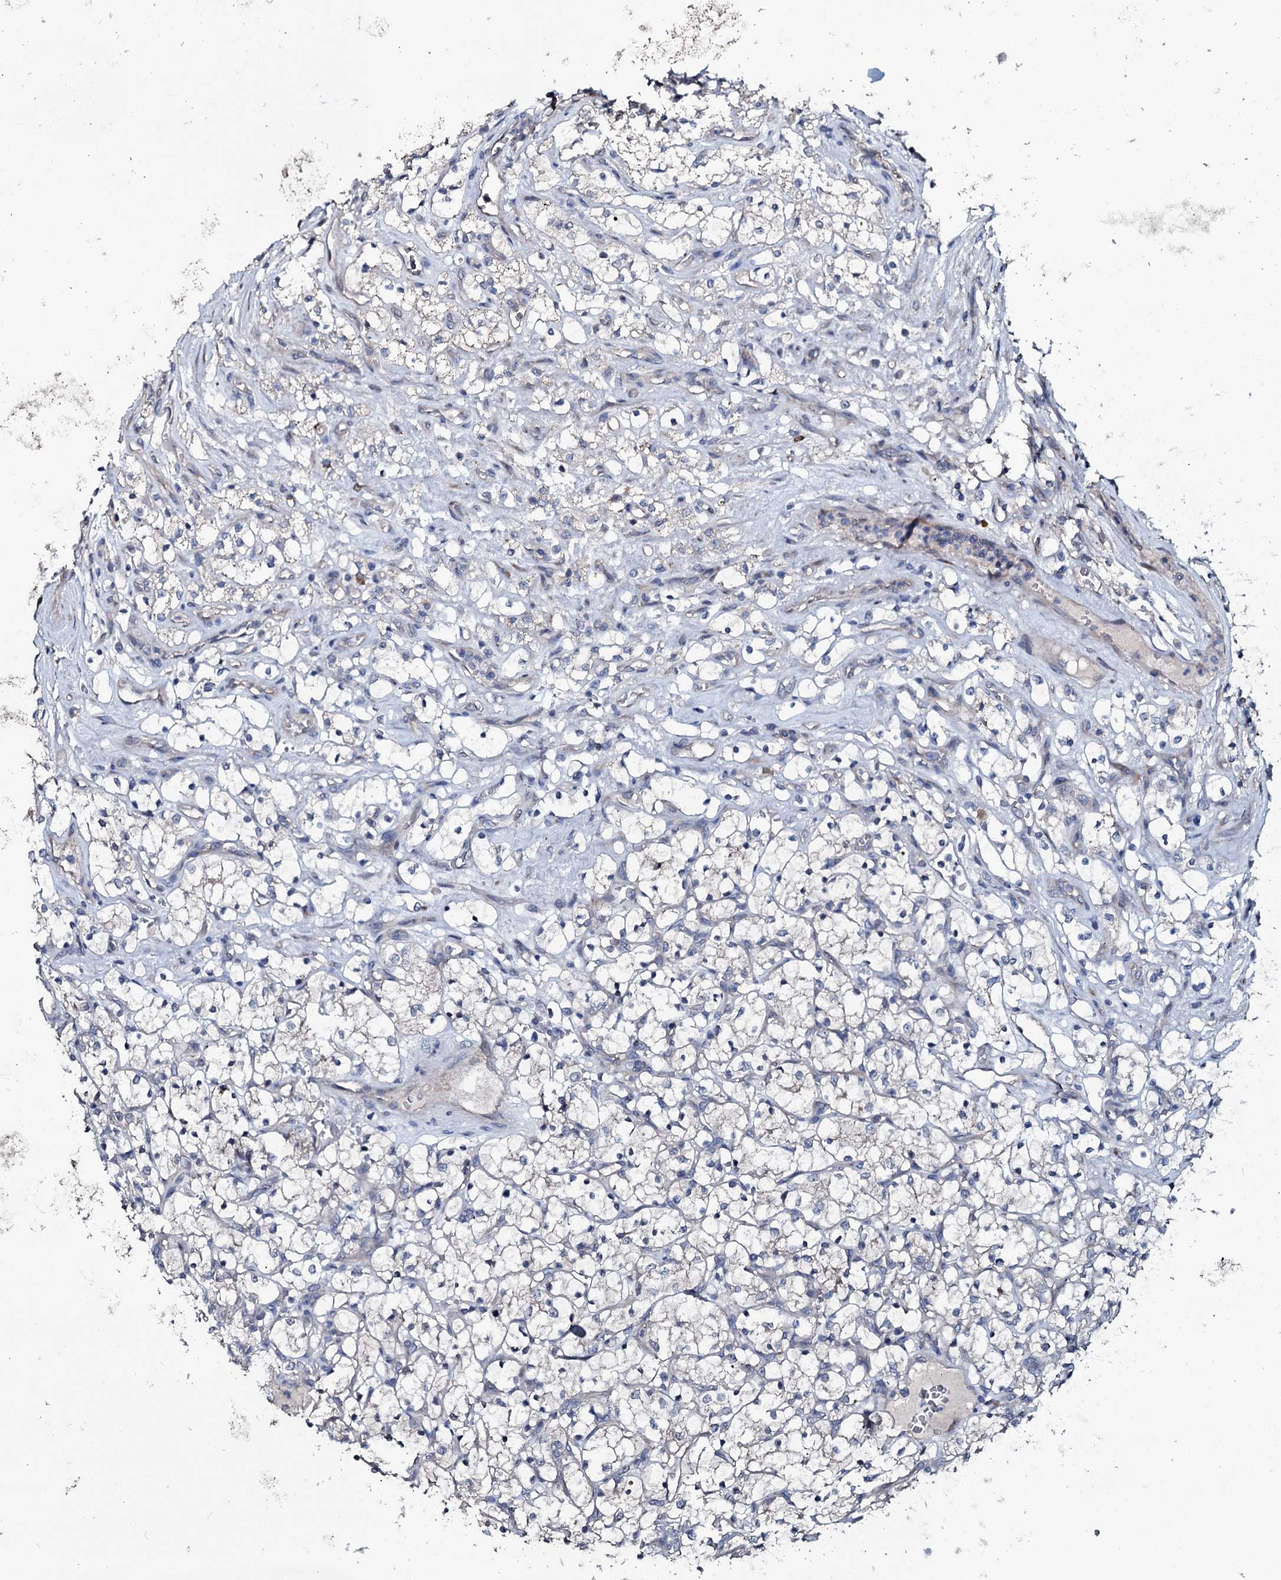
{"staining": {"intensity": "negative", "quantity": "none", "location": "none"}, "tissue": "renal cancer", "cell_type": "Tumor cells", "image_type": "cancer", "snomed": [{"axis": "morphology", "description": "Adenocarcinoma, NOS"}, {"axis": "topography", "description": "Kidney"}], "caption": "The immunohistochemistry image has no significant positivity in tumor cells of renal adenocarcinoma tissue. (Brightfield microscopy of DAB immunohistochemistry (IHC) at high magnification).", "gene": "IL12B", "patient": {"sex": "female", "age": 69}}